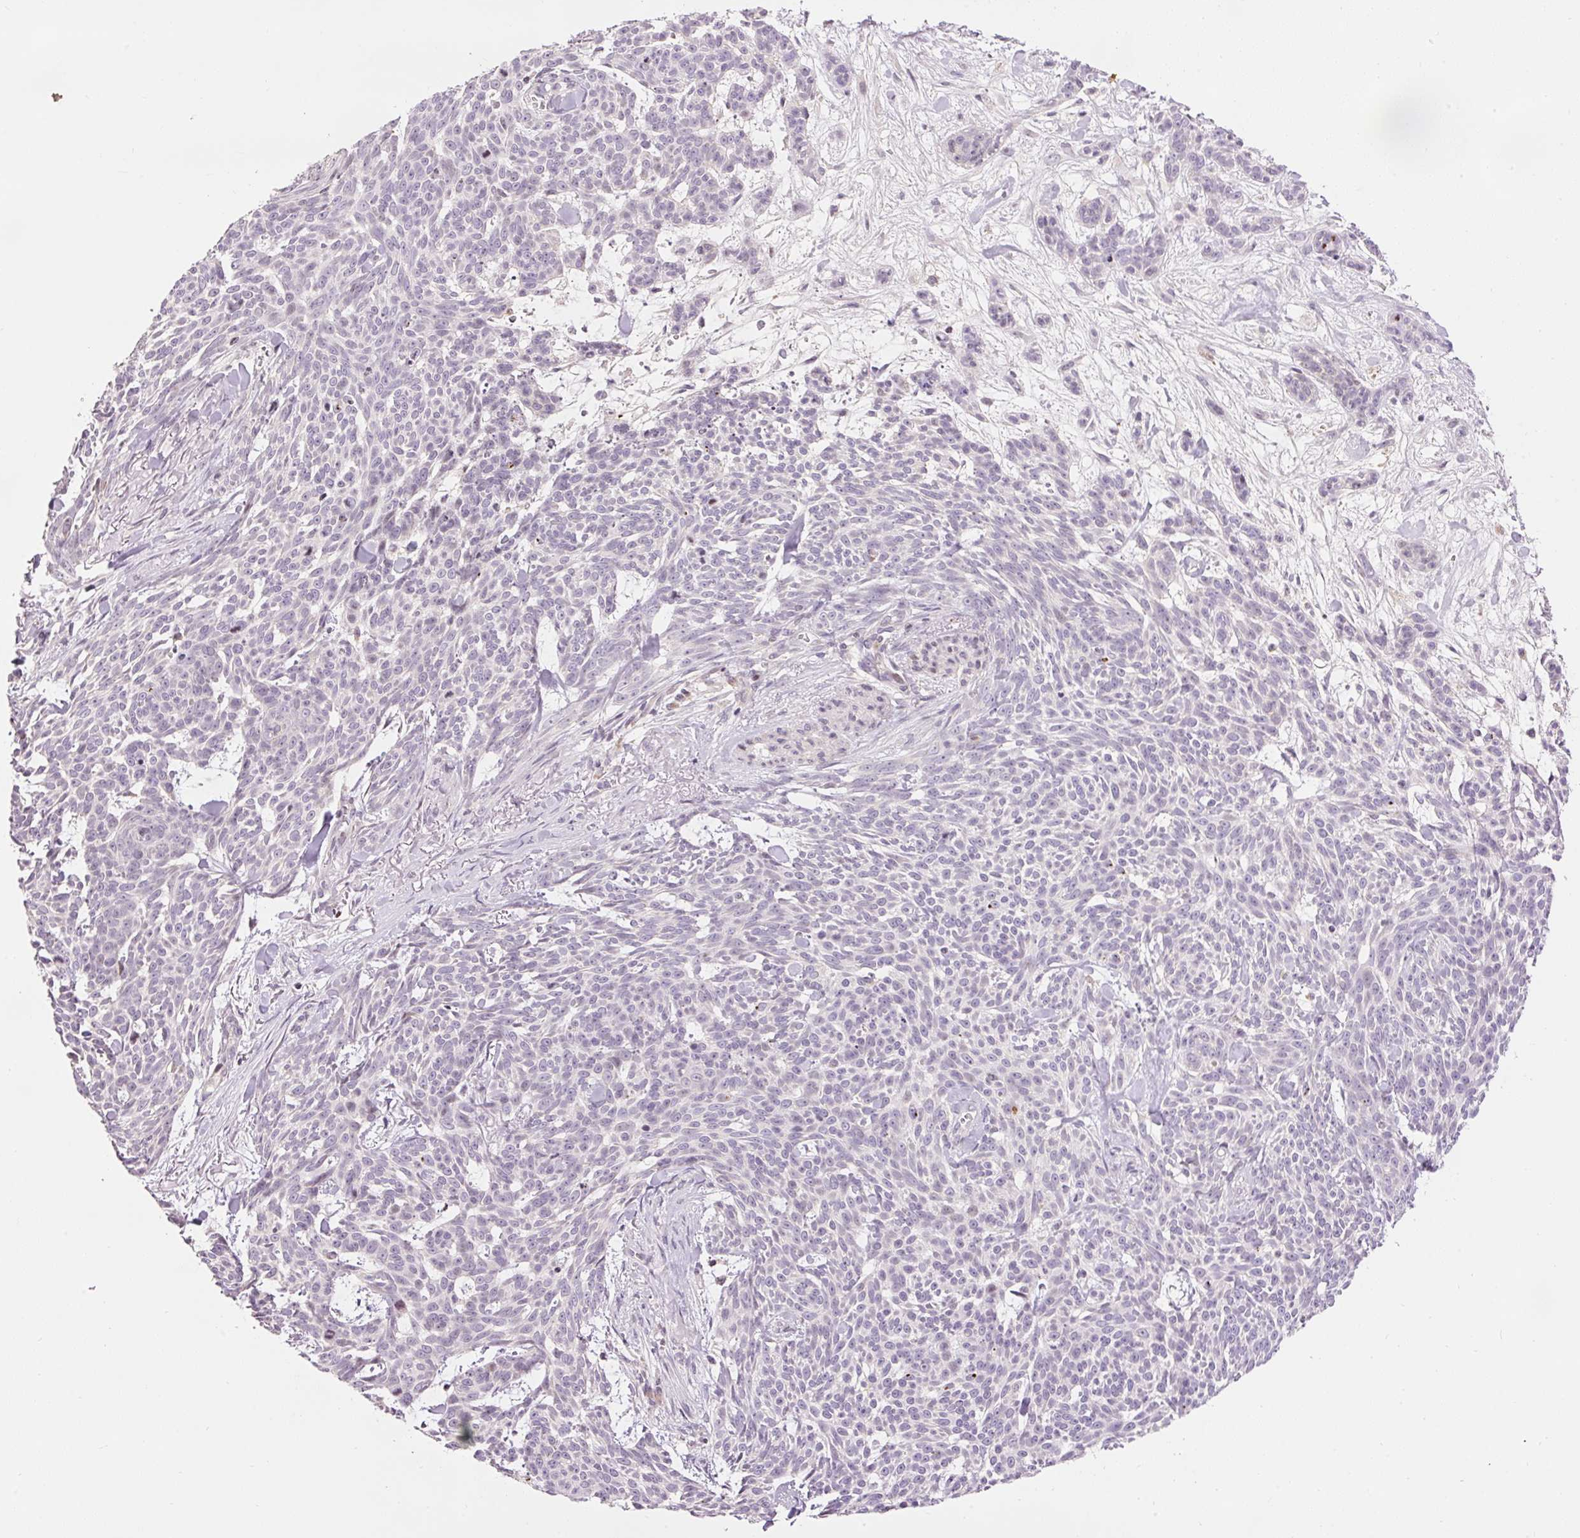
{"staining": {"intensity": "negative", "quantity": "none", "location": "none"}, "tissue": "skin cancer", "cell_type": "Tumor cells", "image_type": "cancer", "snomed": [{"axis": "morphology", "description": "Basal cell carcinoma"}, {"axis": "topography", "description": "Skin"}], "caption": "A photomicrograph of skin basal cell carcinoma stained for a protein reveals no brown staining in tumor cells.", "gene": "ABHD11", "patient": {"sex": "female", "age": 93}}